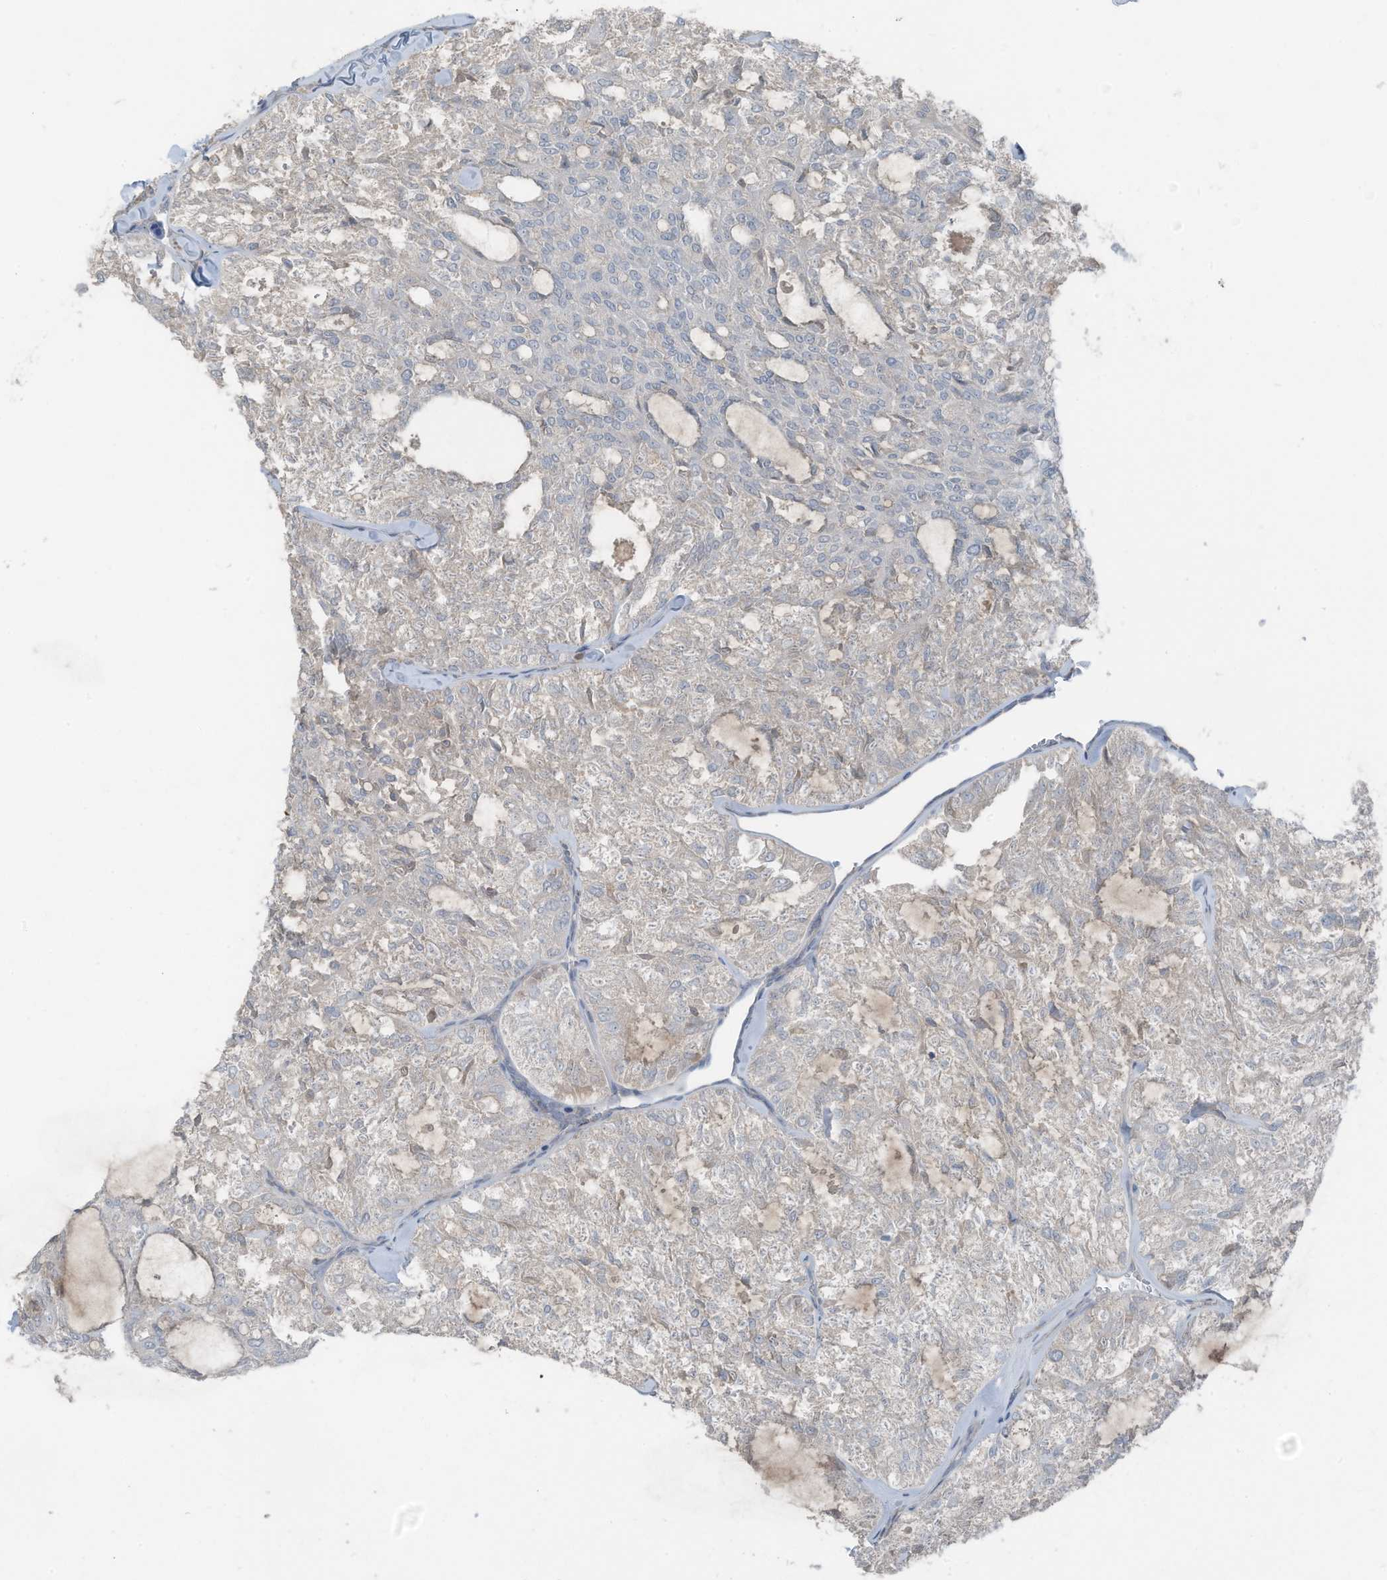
{"staining": {"intensity": "negative", "quantity": "none", "location": "none"}, "tissue": "thyroid cancer", "cell_type": "Tumor cells", "image_type": "cancer", "snomed": [{"axis": "morphology", "description": "Follicular adenoma carcinoma, NOS"}, {"axis": "topography", "description": "Thyroid gland"}], "caption": "This is a photomicrograph of immunohistochemistry staining of follicular adenoma carcinoma (thyroid), which shows no positivity in tumor cells. (Immunohistochemistry (ihc), brightfield microscopy, high magnification).", "gene": "ARHGEF33", "patient": {"sex": "male", "age": 75}}